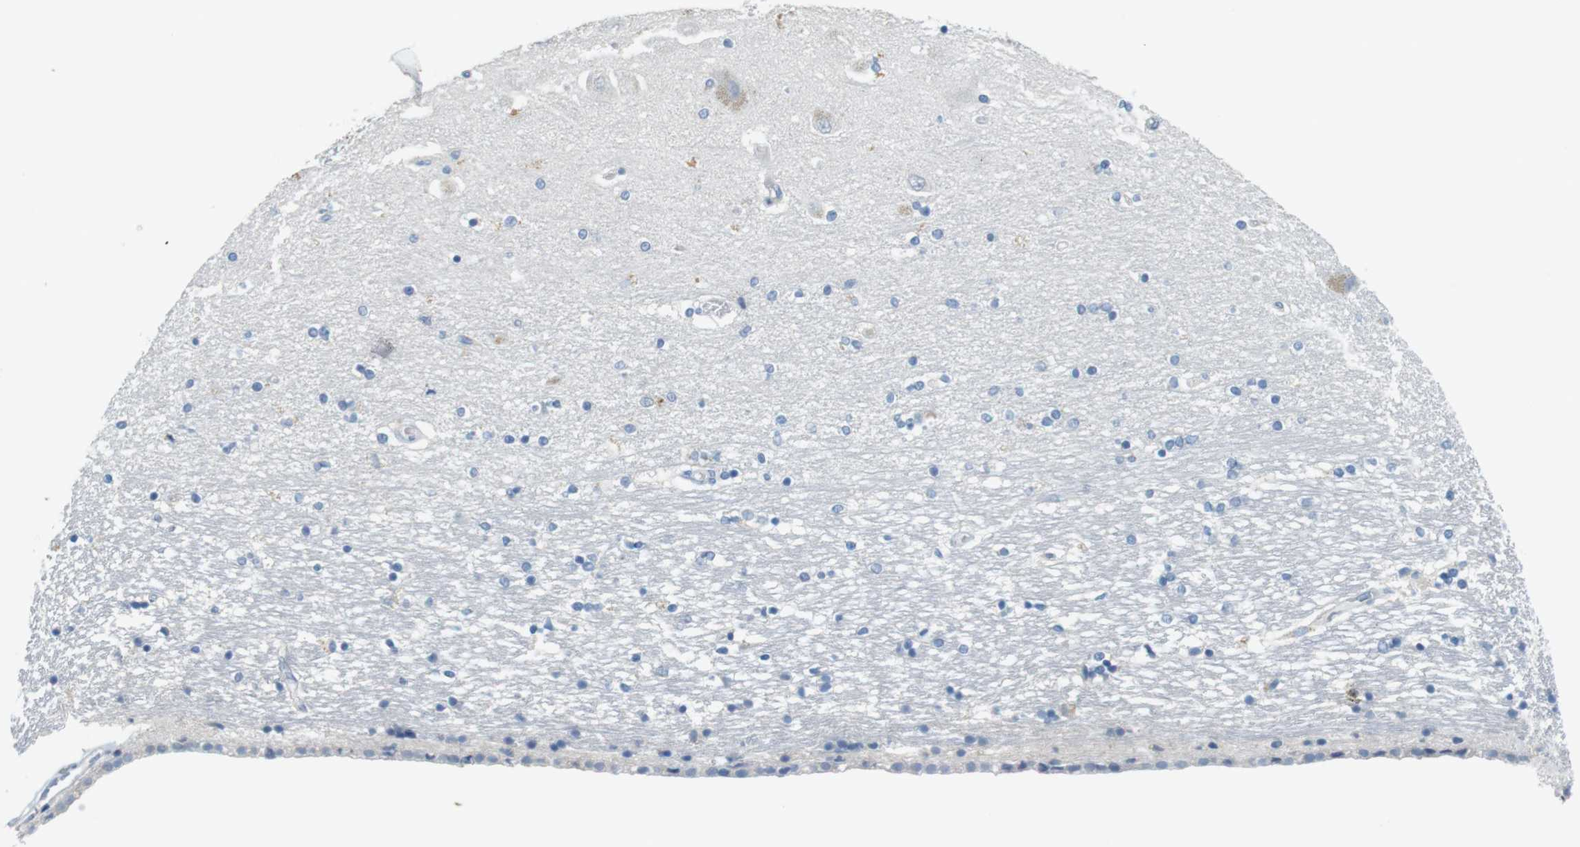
{"staining": {"intensity": "negative", "quantity": "none", "location": "none"}, "tissue": "hippocampus", "cell_type": "Glial cells", "image_type": "normal", "snomed": [{"axis": "morphology", "description": "Normal tissue, NOS"}, {"axis": "topography", "description": "Hippocampus"}], "caption": "Human hippocampus stained for a protein using immunohistochemistry shows no expression in glial cells.", "gene": "MUC5B", "patient": {"sex": "female", "age": 54}}